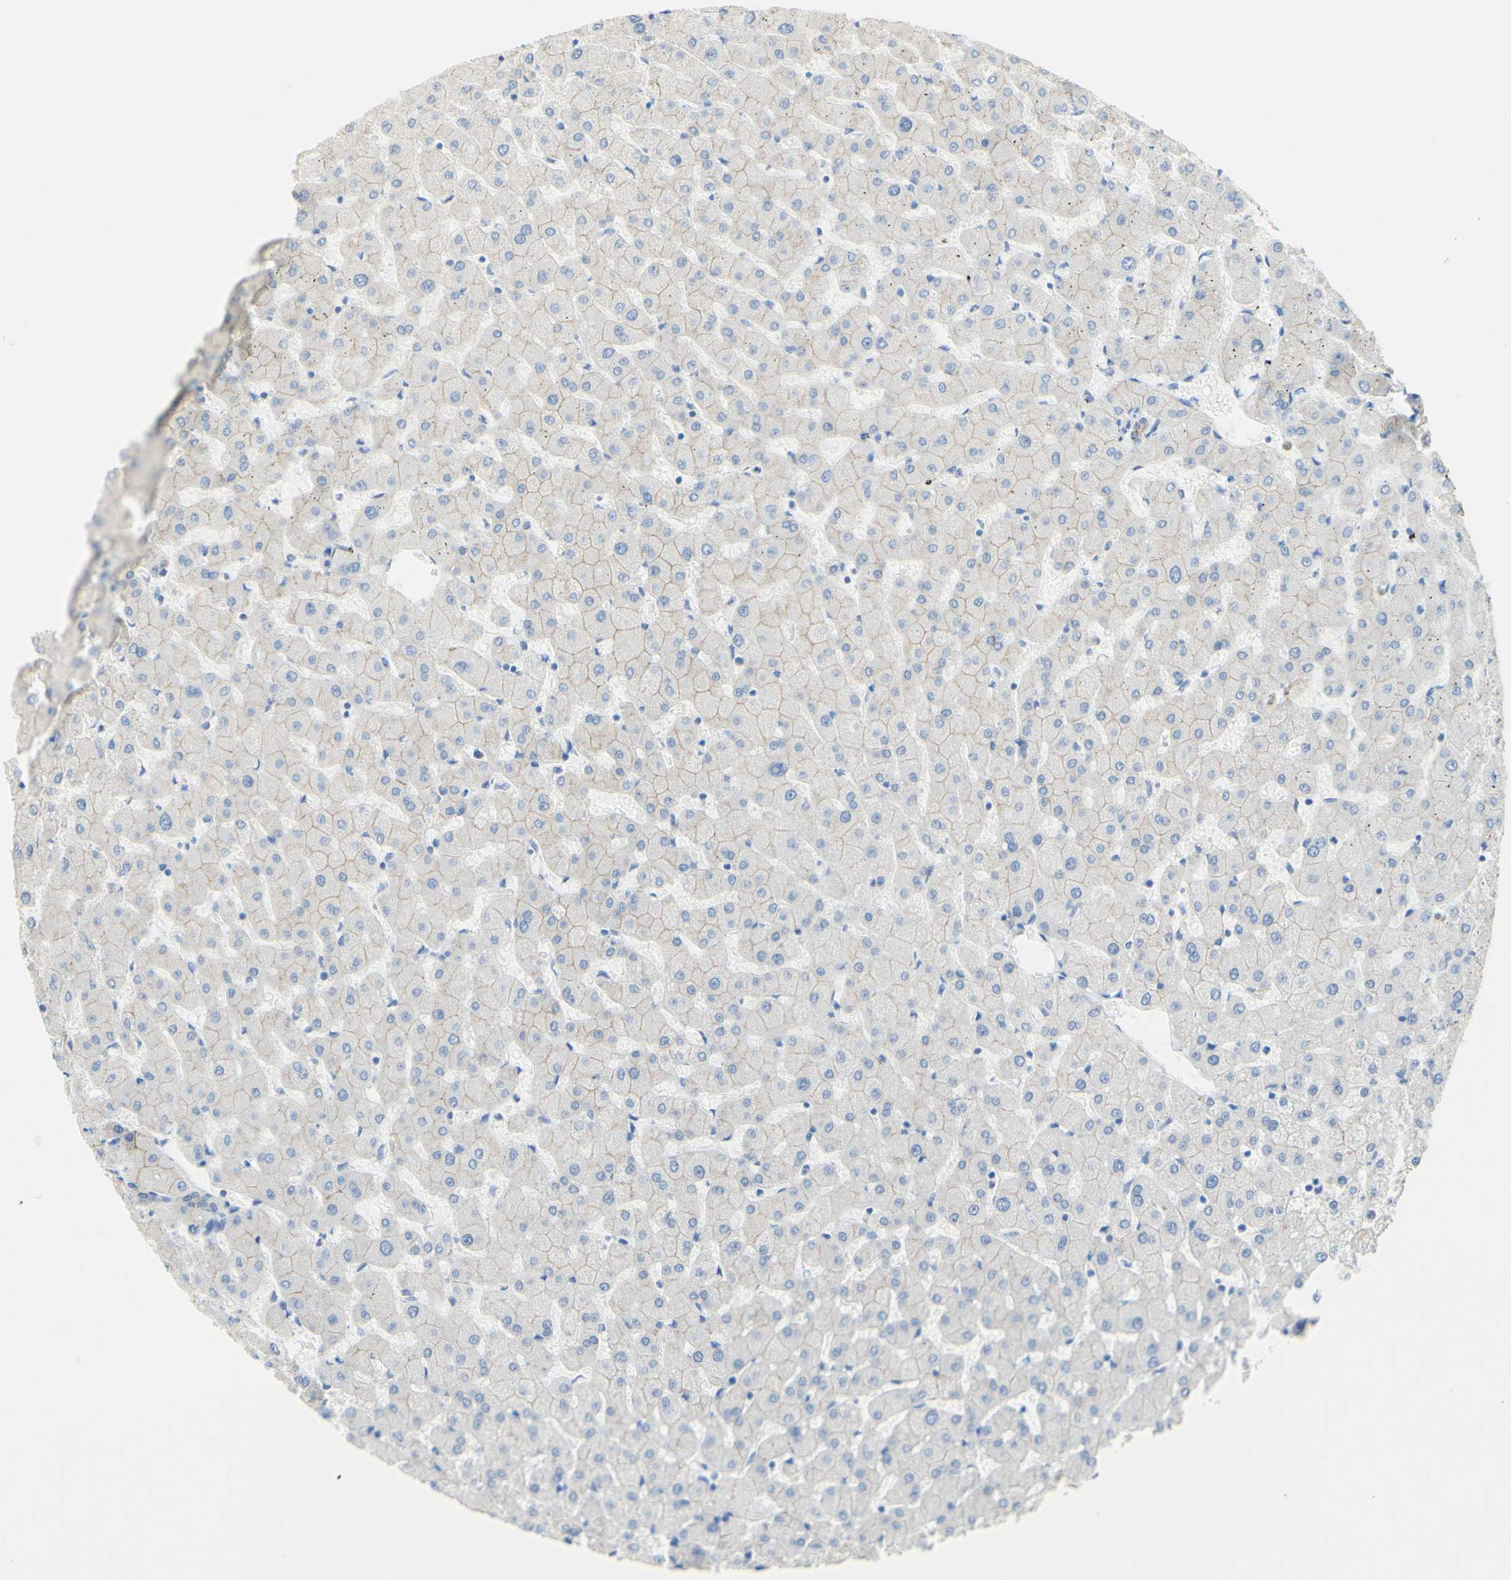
{"staining": {"intensity": "negative", "quantity": "none", "location": "none"}, "tissue": "liver", "cell_type": "Cholangiocytes", "image_type": "normal", "snomed": [{"axis": "morphology", "description": "Normal tissue, NOS"}, {"axis": "topography", "description": "Liver"}], "caption": "DAB immunohistochemical staining of normal liver displays no significant staining in cholangiocytes.", "gene": "DSC2", "patient": {"sex": "female", "age": 63}}